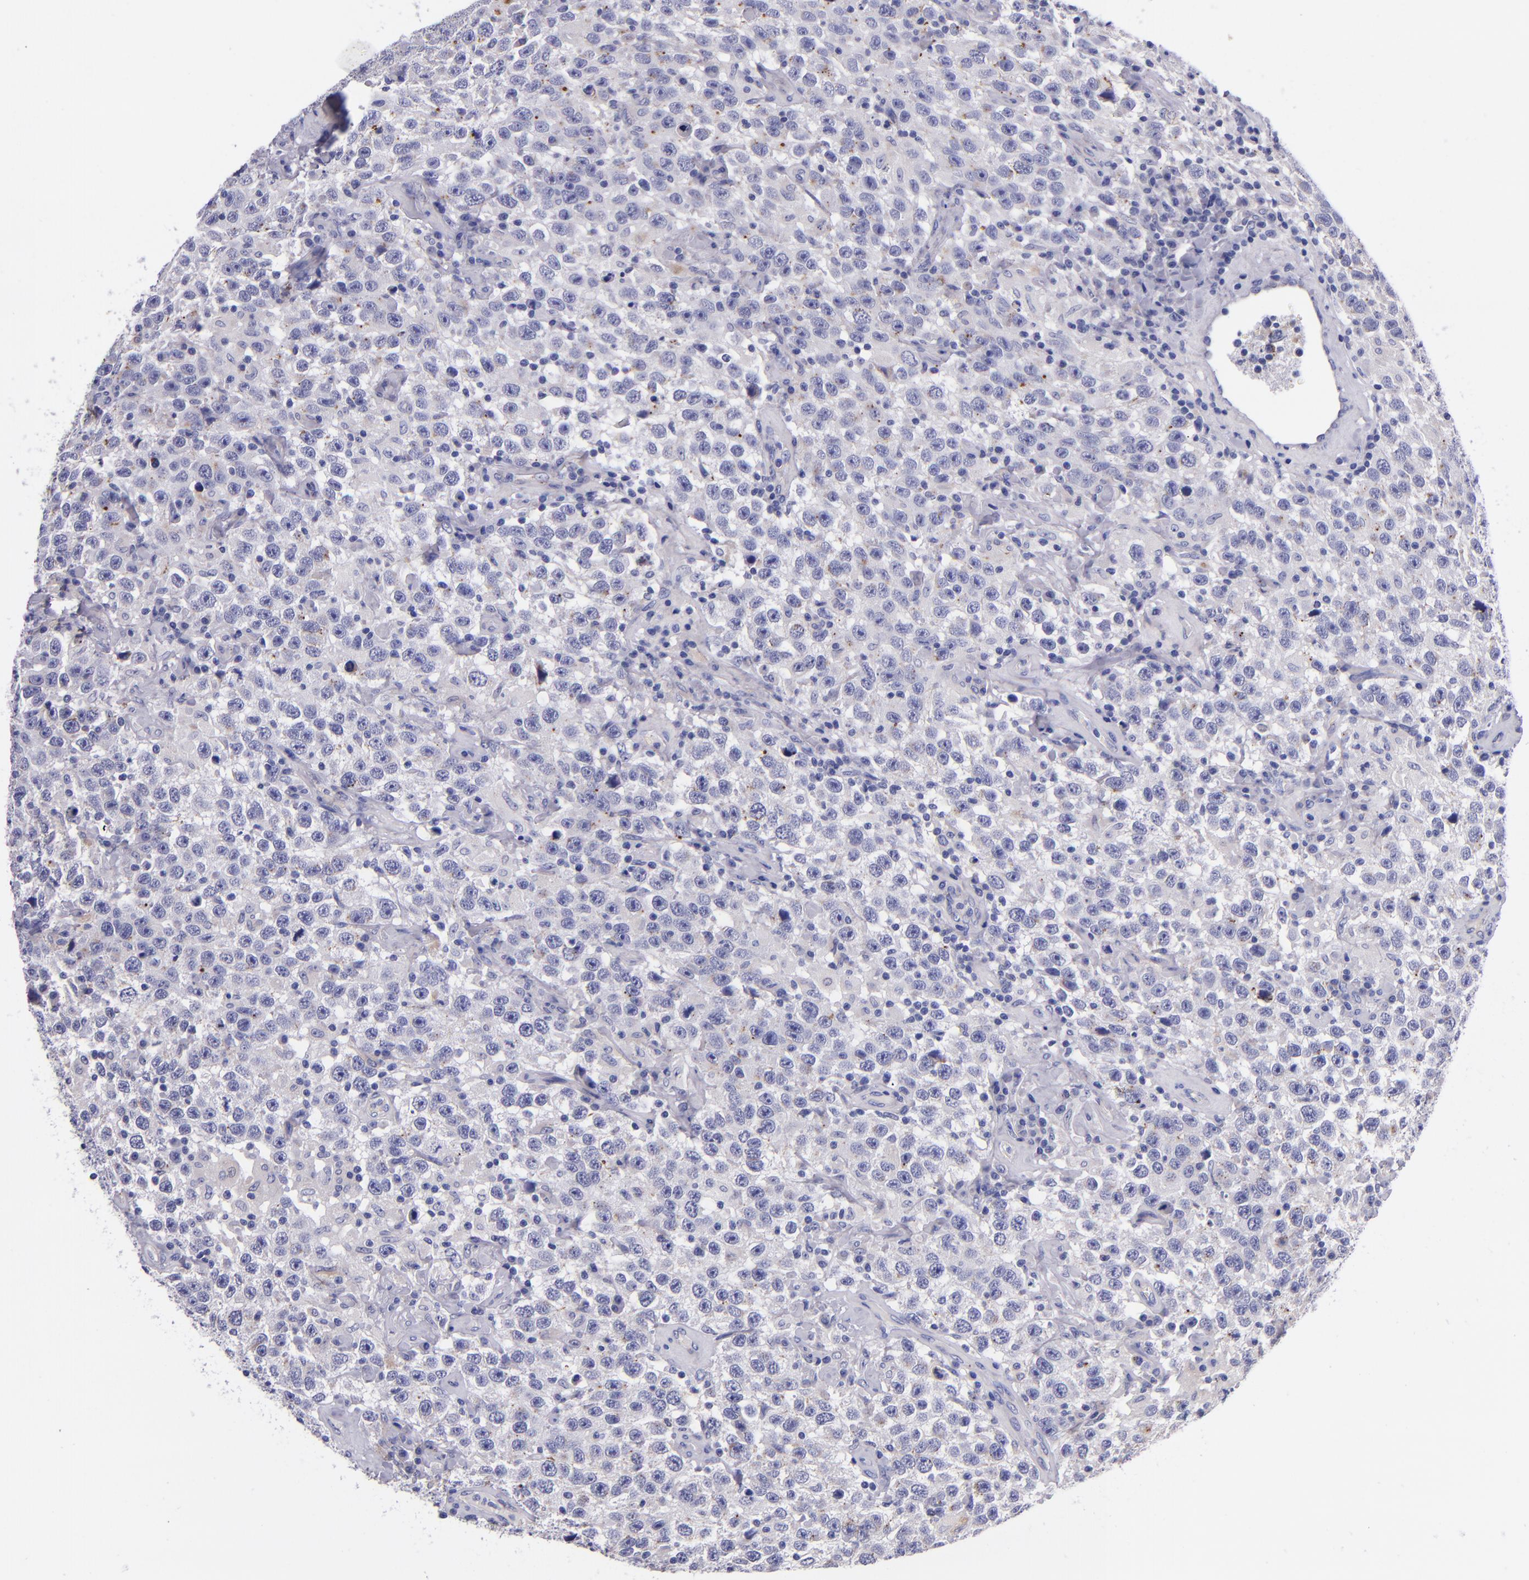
{"staining": {"intensity": "negative", "quantity": "none", "location": "none"}, "tissue": "testis cancer", "cell_type": "Tumor cells", "image_type": "cancer", "snomed": [{"axis": "morphology", "description": "Seminoma, NOS"}, {"axis": "topography", "description": "Testis"}], "caption": "This photomicrograph is of testis seminoma stained with immunohistochemistry to label a protein in brown with the nuclei are counter-stained blue. There is no expression in tumor cells.", "gene": "IVL", "patient": {"sex": "male", "age": 41}}